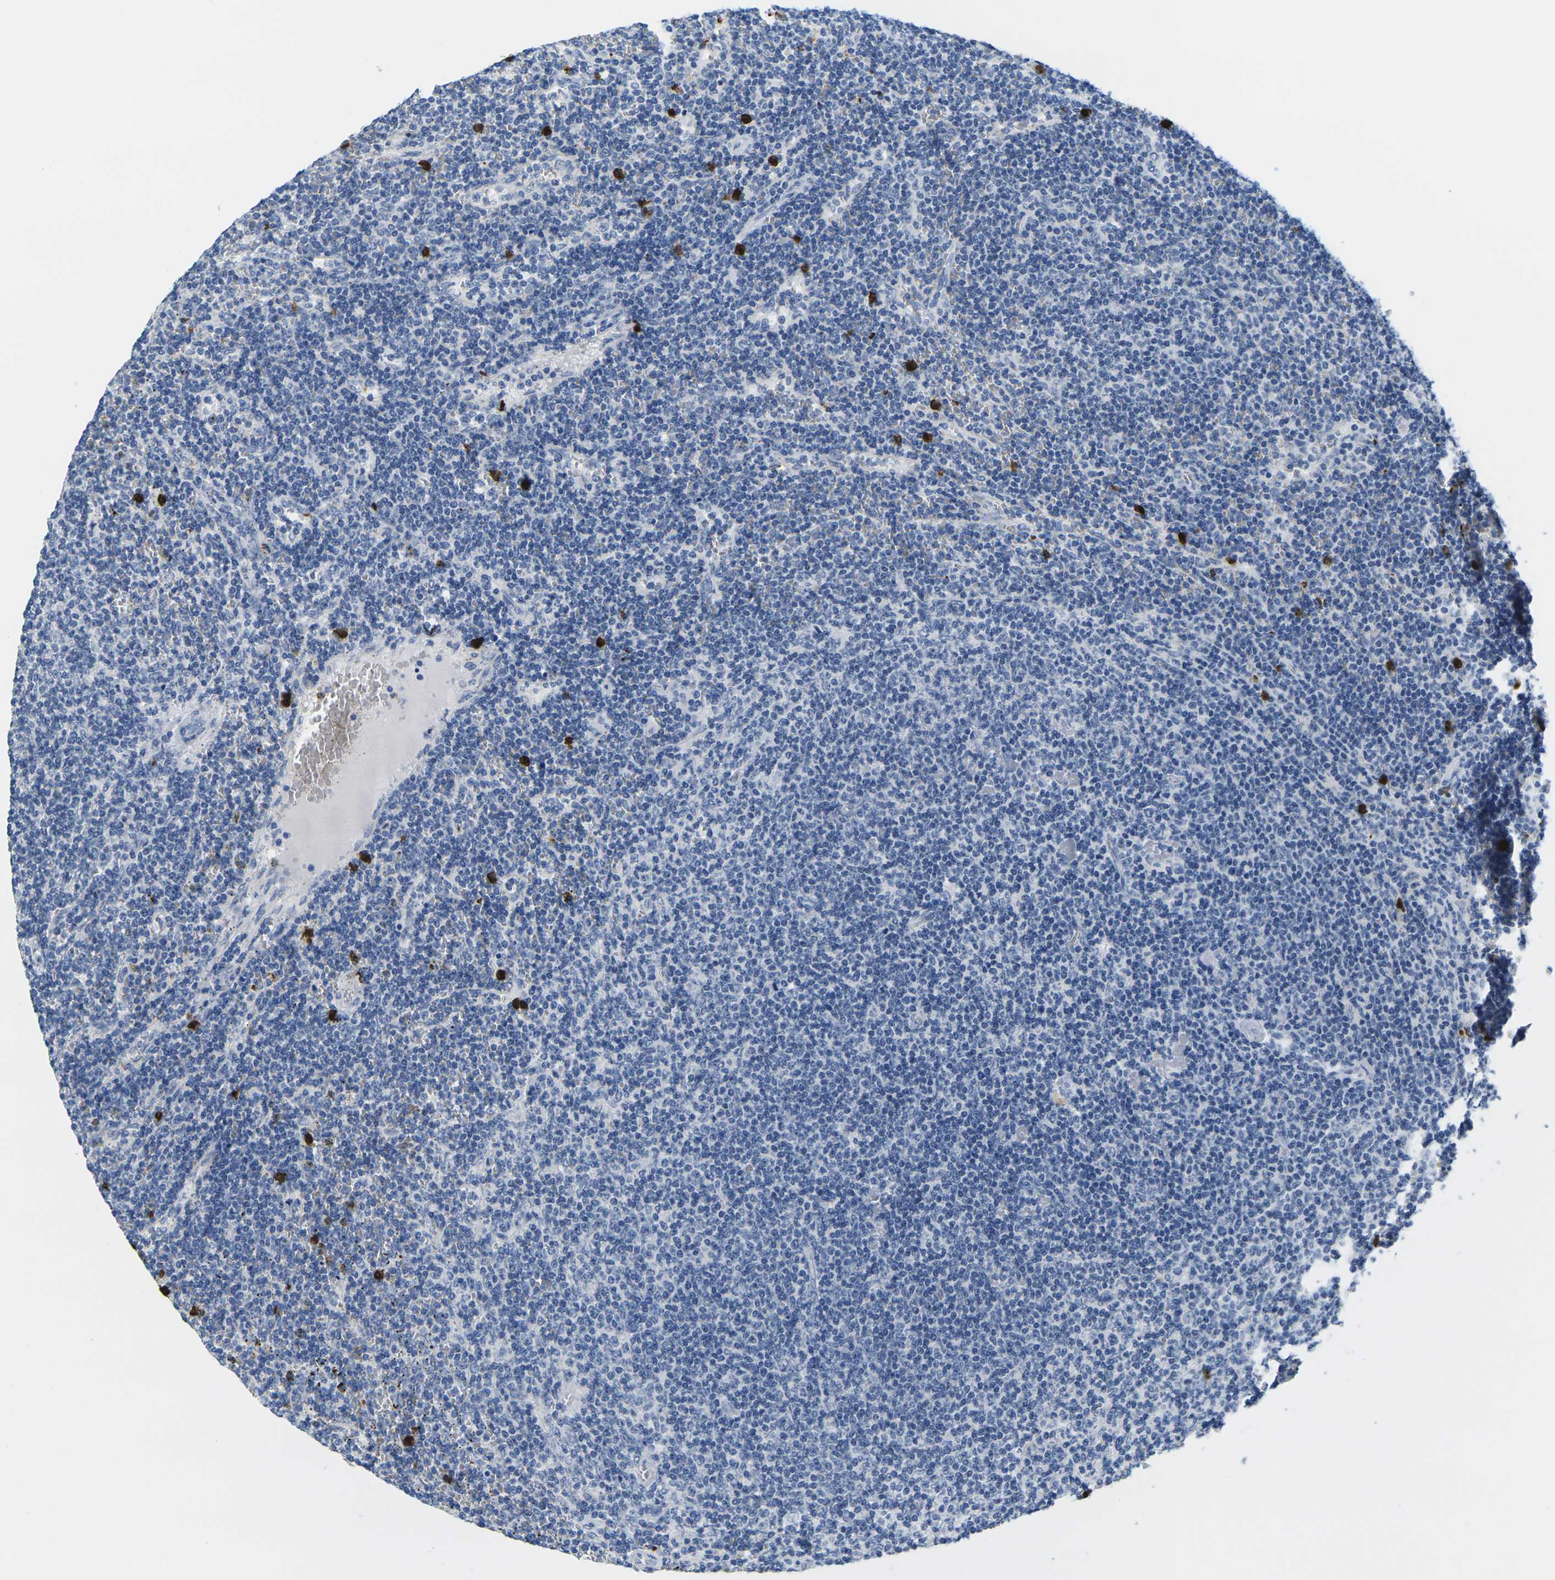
{"staining": {"intensity": "negative", "quantity": "none", "location": "none"}, "tissue": "lymphoma", "cell_type": "Tumor cells", "image_type": "cancer", "snomed": [{"axis": "morphology", "description": "Malignant lymphoma, non-Hodgkin's type, Low grade"}, {"axis": "topography", "description": "Spleen"}], "caption": "Micrograph shows no protein expression in tumor cells of lymphoma tissue.", "gene": "GPR15", "patient": {"sex": "female", "age": 50}}